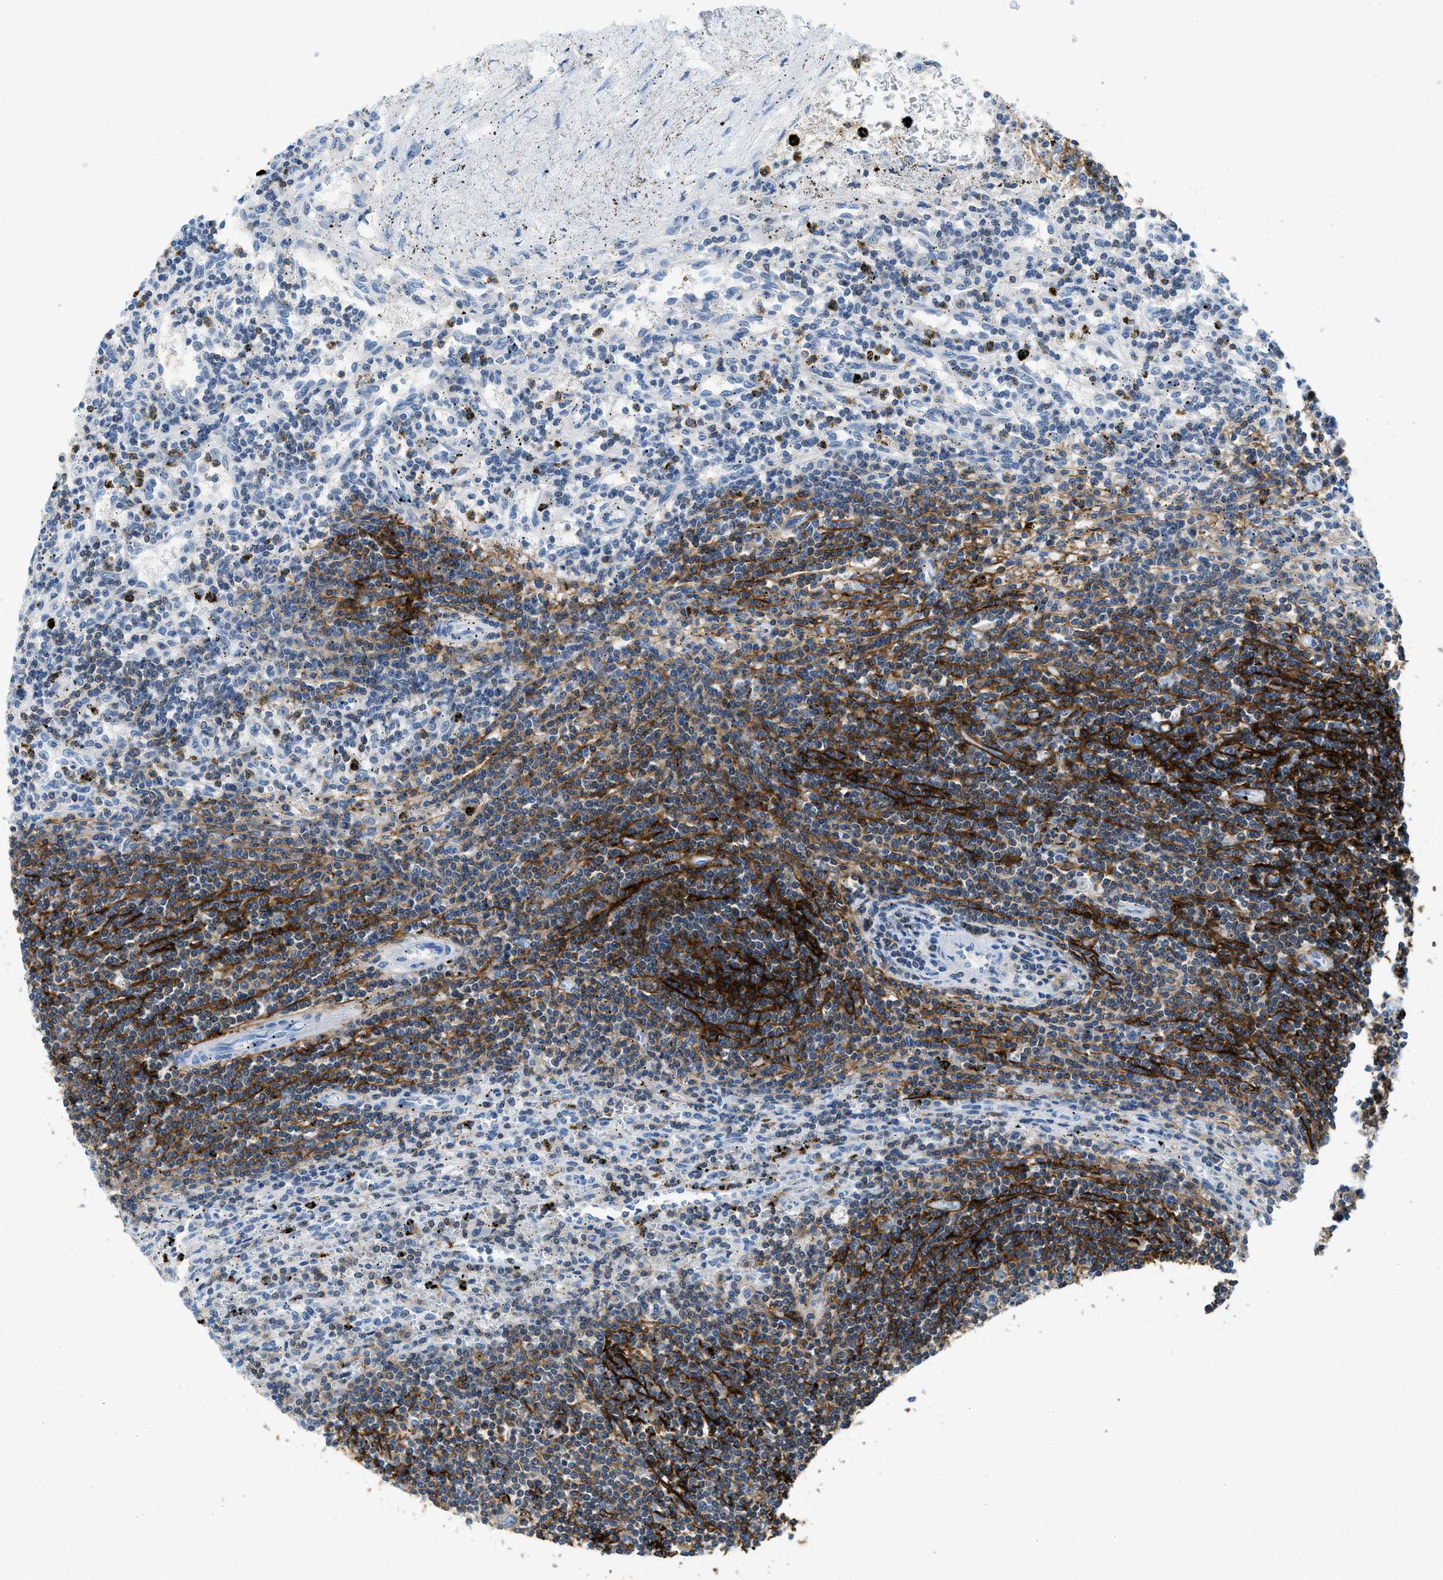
{"staining": {"intensity": "negative", "quantity": "none", "location": "none"}, "tissue": "lymphoma", "cell_type": "Tumor cells", "image_type": "cancer", "snomed": [{"axis": "morphology", "description": "Malignant lymphoma, non-Hodgkin's type, Low grade"}, {"axis": "topography", "description": "Spleen"}], "caption": "Immunohistochemical staining of lymphoma reveals no significant staining in tumor cells.", "gene": "FAM151A", "patient": {"sex": "male", "age": 76}}